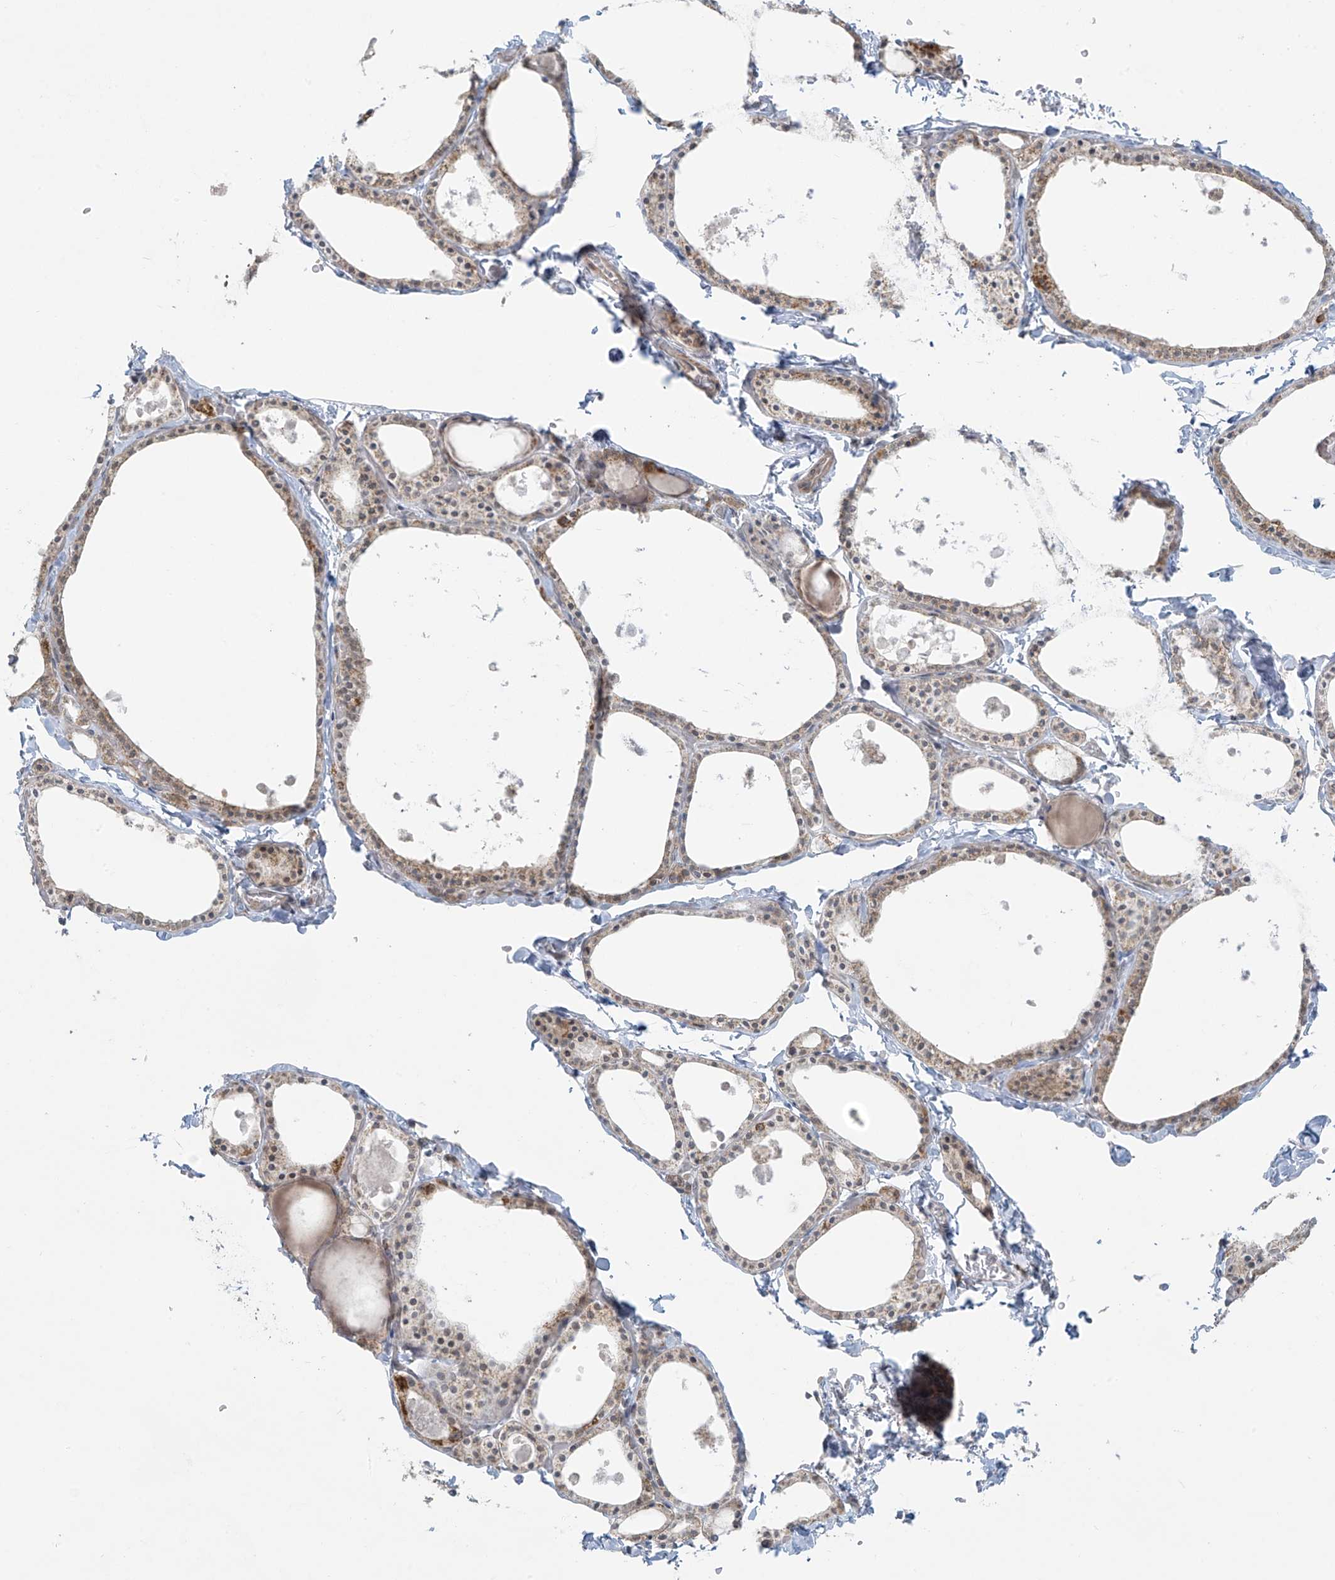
{"staining": {"intensity": "weak", "quantity": "25%-75%", "location": "cytoplasmic/membranous"}, "tissue": "thyroid gland", "cell_type": "Glandular cells", "image_type": "normal", "snomed": [{"axis": "morphology", "description": "Normal tissue, NOS"}, {"axis": "topography", "description": "Thyroid gland"}], "caption": "Brown immunohistochemical staining in normal thyroid gland exhibits weak cytoplasmic/membranous expression in about 25%-75% of glandular cells. The protein is stained brown, and the nuclei are stained in blue (DAB (3,3'-diaminobenzidine) IHC with brightfield microscopy, high magnification).", "gene": "HDDC2", "patient": {"sex": "male", "age": 56}}